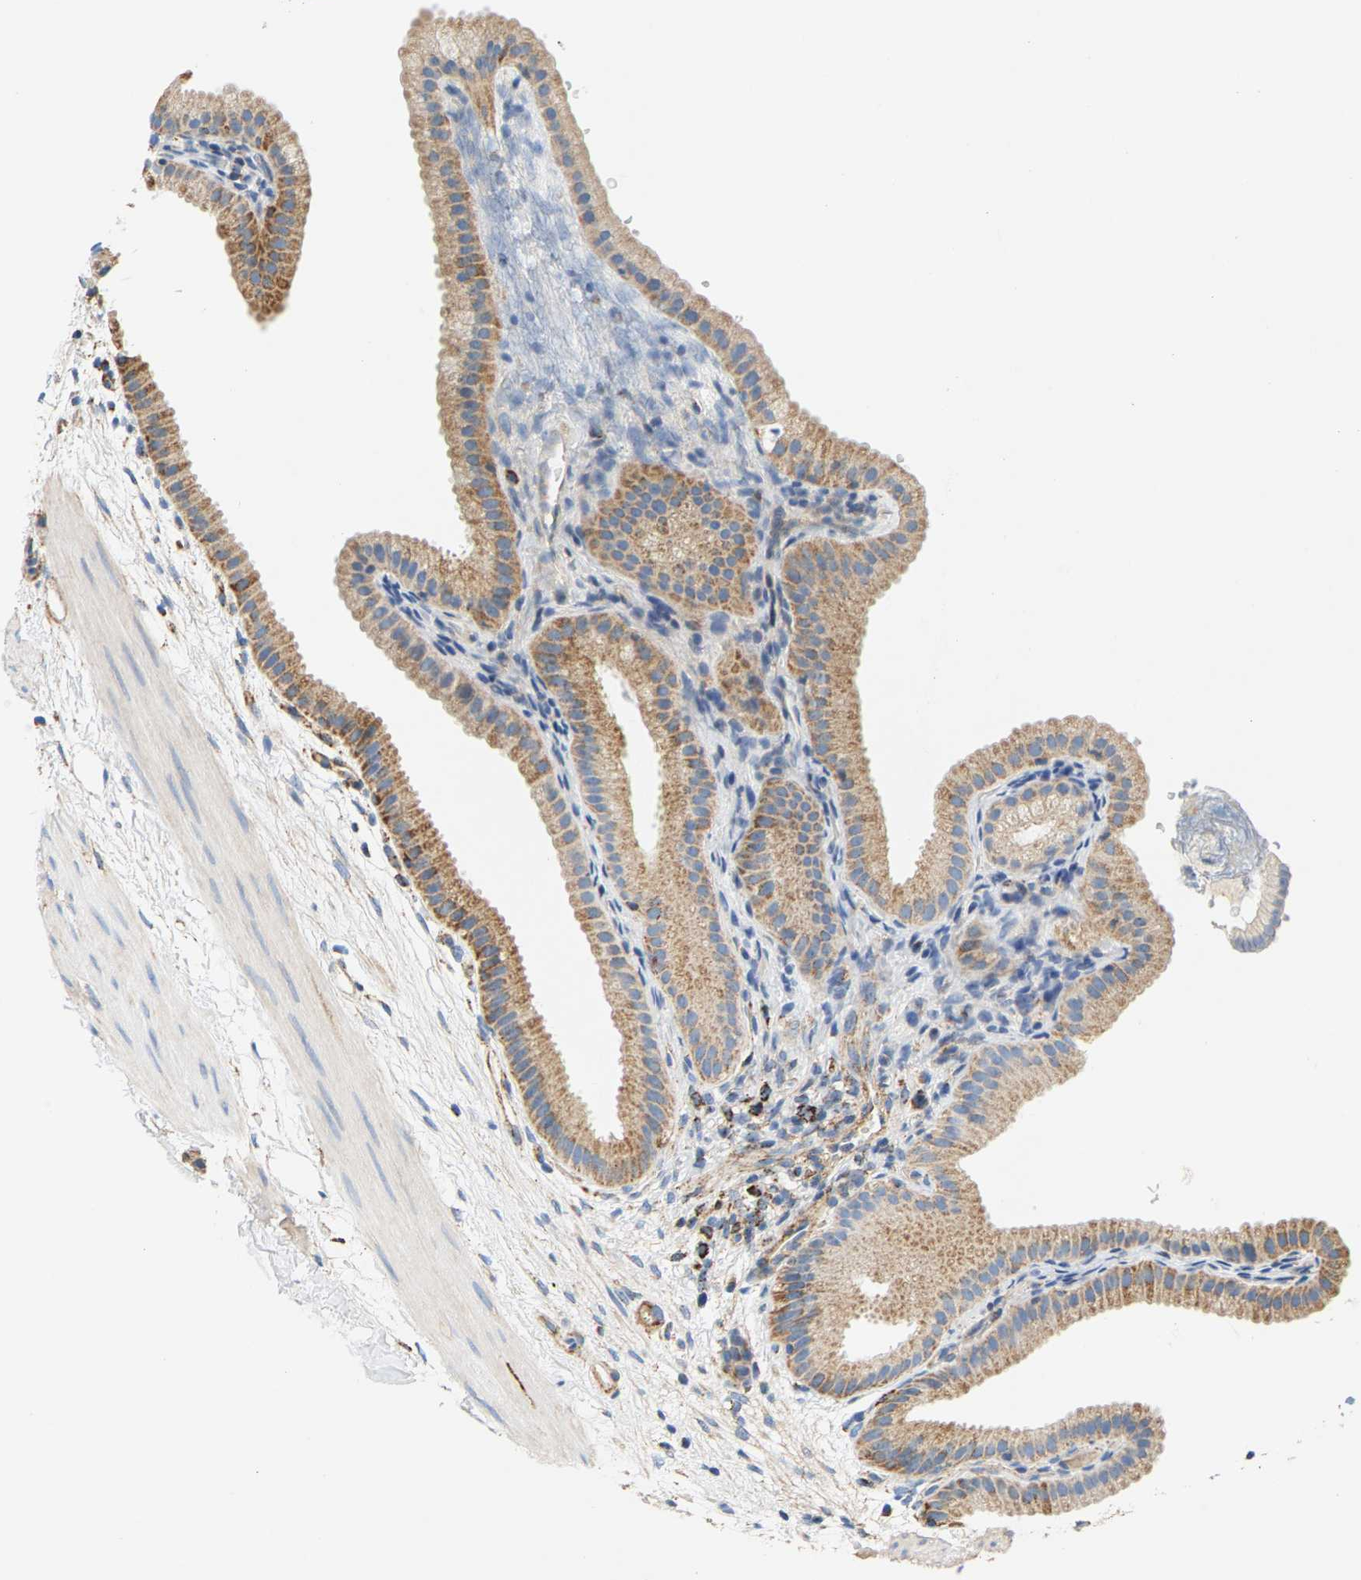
{"staining": {"intensity": "moderate", "quantity": ">75%", "location": "cytoplasmic/membranous"}, "tissue": "gallbladder", "cell_type": "Glandular cells", "image_type": "normal", "snomed": [{"axis": "morphology", "description": "Normal tissue, NOS"}, {"axis": "topography", "description": "Gallbladder"}], "caption": "Immunohistochemistry staining of benign gallbladder, which shows medium levels of moderate cytoplasmic/membranous staining in approximately >75% of glandular cells indicating moderate cytoplasmic/membranous protein staining. The staining was performed using DAB (brown) for protein detection and nuclei were counterstained in hematoxylin (blue).", "gene": "SHMT2", "patient": {"sex": "female", "age": 64}}